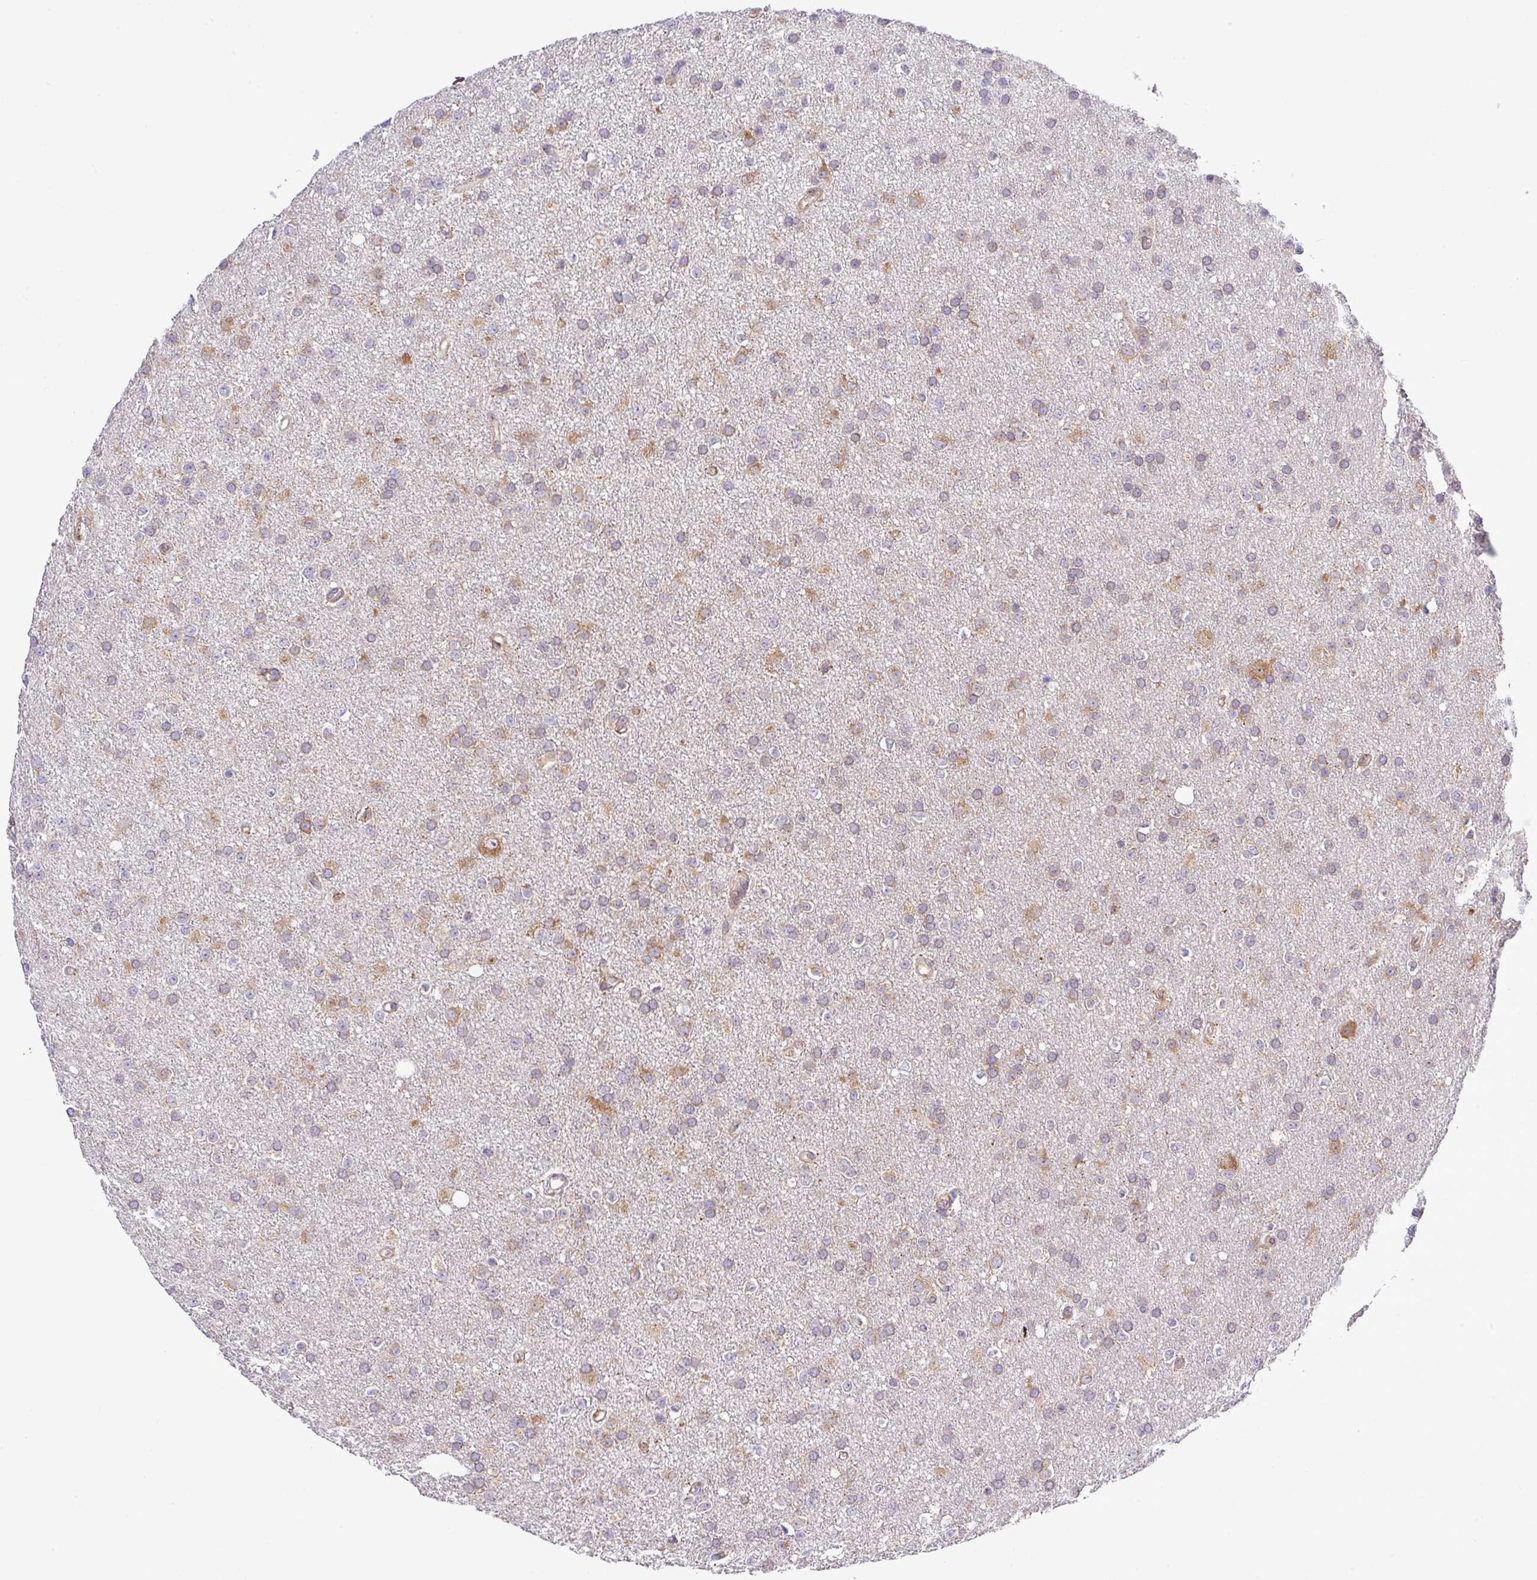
{"staining": {"intensity": "weak", "quantity": "<25%", "location": "cytoplasmic/membranous"}, "tissue": "glioma", "cell_type": "Tumor cells", "image_type": "cancer", "snomed": [{"axis": "morphology", "description": "Glioma, malignant, Low grade"}, {"axis": "topography", "description": "Brain"}], "caption": "Tumor cells are negative for protein expression in human malignant low-grade glioma. (Brightfield microscopy of DAB IHC at high magnification).", "gene": "FAM222B", "patient": {"sex": "female", "age": 34}}